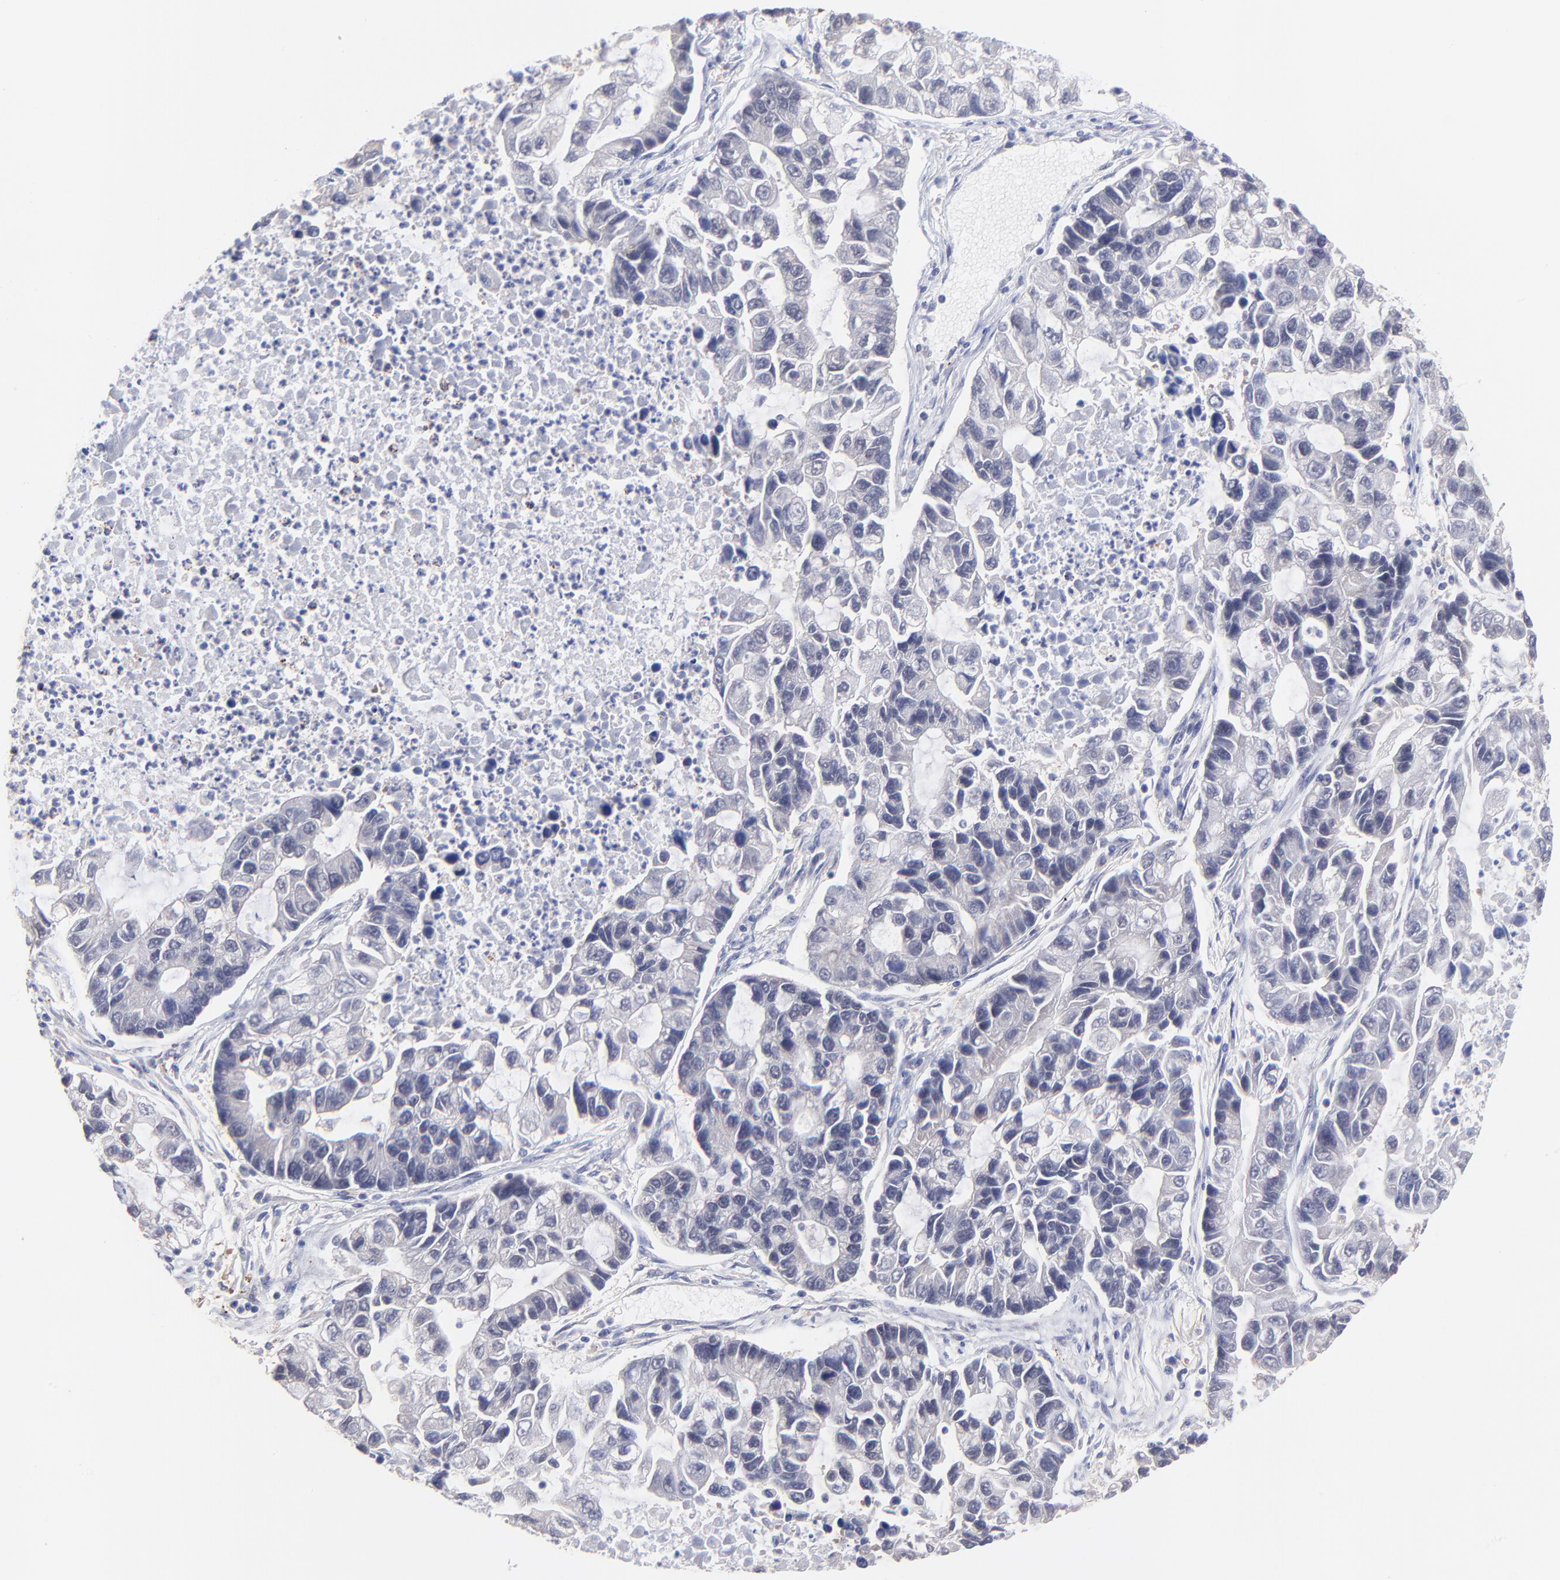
{"staining": {"intensity": "negative", "quantity": "none", "location": "none"}, "tissue": "lung cancer", "cell_type": "Tumor cells", "image_type": "cancer", "snomed": [{"axis": "morphology", "description": "Adenocarcinoma, NOS"}, {"axis": "topography", "description": "Lung"}], "caption": "High magnification brightfield microscopy of lung adenocarcinoma stained with DAB (brown) and counterstained with hematoxylin (blue): tumor cells show no significant positivity.", "gene": "ZNF747", "patient": {"sex": "female", "age": 51}}